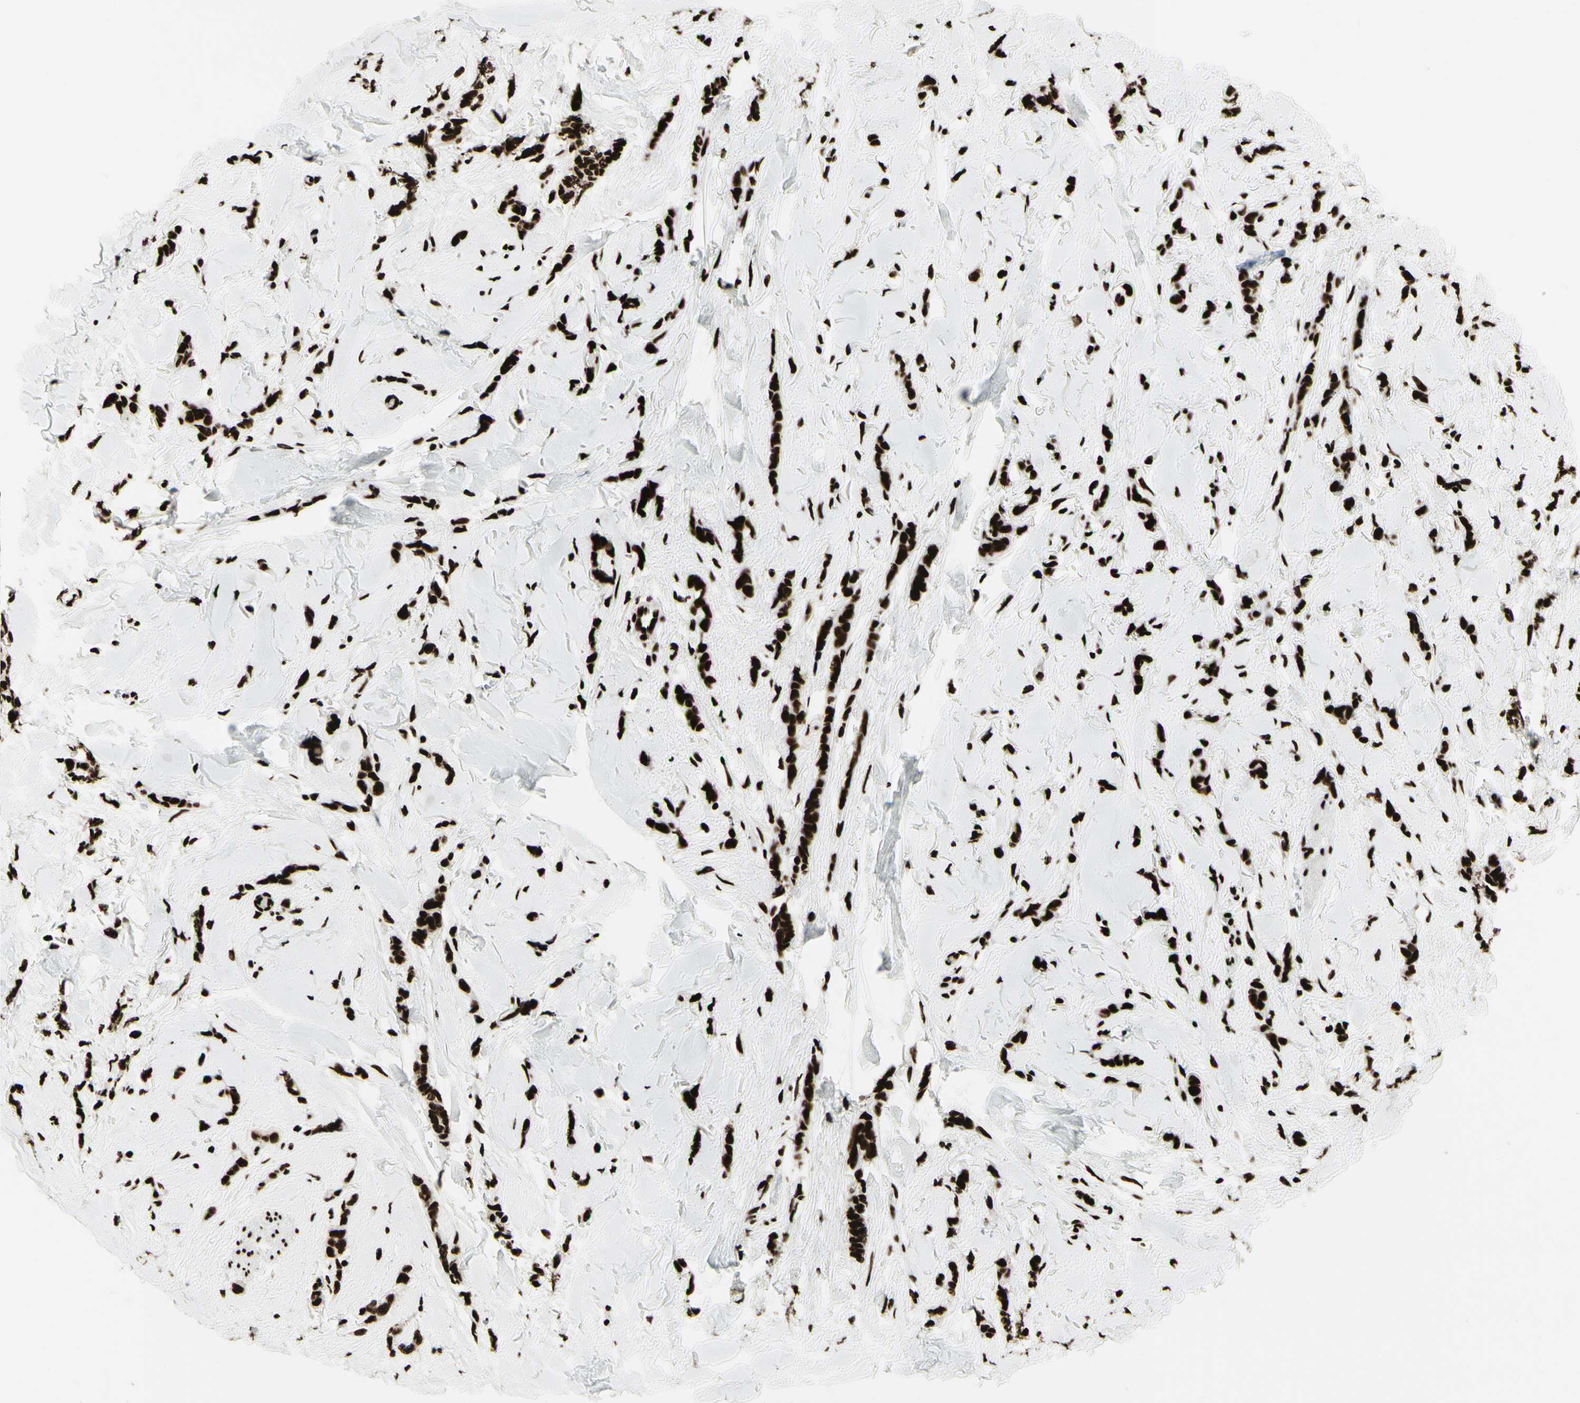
{"staining": {"intensity": "strong", "quantity": ">75%", "location": "nuclear"}, "tissue": "breast cancer", "cell_type": "Tumor cells", "image_type": "cancer", "snomed": [{"axis": "morphology", "description": "Lobular carcinoma"}, {"axis": "topography", "description": "Skin"}, {"axis": "topography", "description": "Breast"}], "caption": "The histopathology image demonstrates immunohistochemical staining of breast cancer (lobular carcinoma). There is strong nuclear positivity is identified in about >75% of tumor cells. (DAB (3,3'-diaminobenzidine) = brown stain, brightfield microscopy at high magnification).", "gene": "U2AF2", "patient": {"sex": "female", "age": 46}}